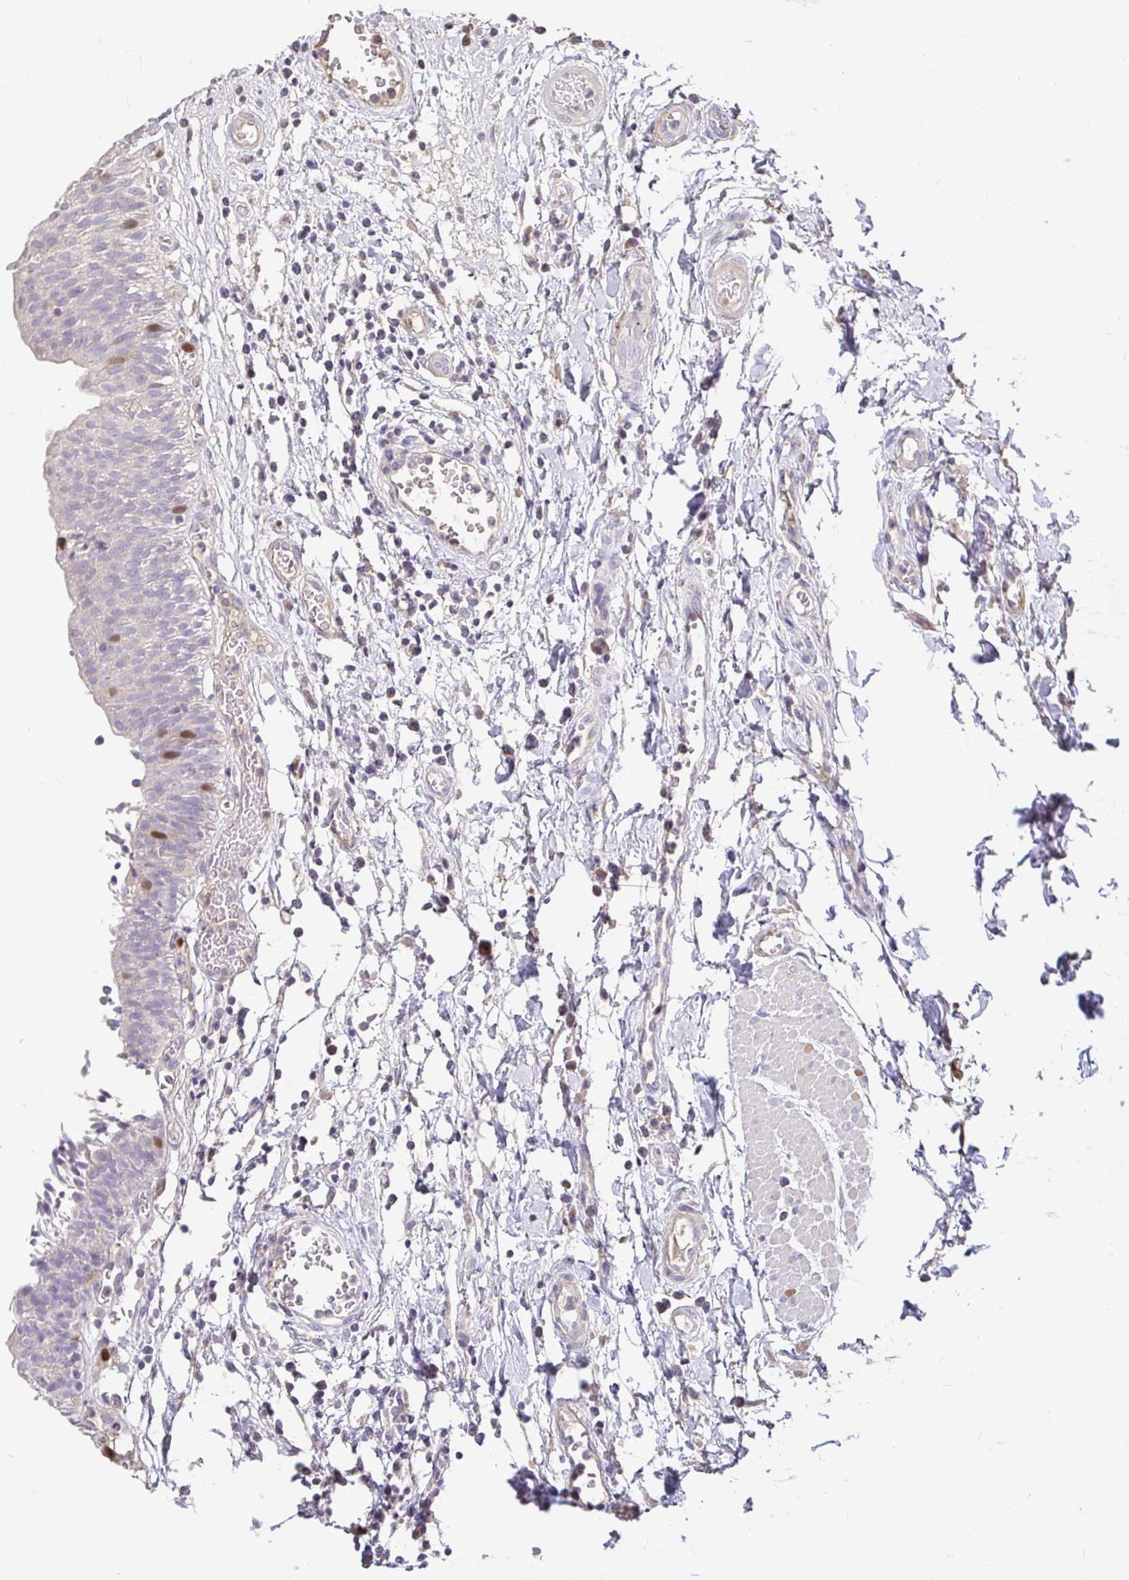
{"staining": {"intensity": "moderate", "quantity": "<25%", "location": "nuclear"}, "tissue": "urinary bladder", "cell_type": "Urothelial cells", "image_type": "normal", "snomed": [{"axis": "morphology", "description": "Normal tissue, NOS"}, {"axis": "topography", "description": "Urinary bladder"}], "caption": "Moderate nuclear staining for a protein is appreciated in about <25% of urothelial cells of normal urinary bladder using IHC.", "gene": "ANLN", "patient": {"sex": "male", "age": 64}}